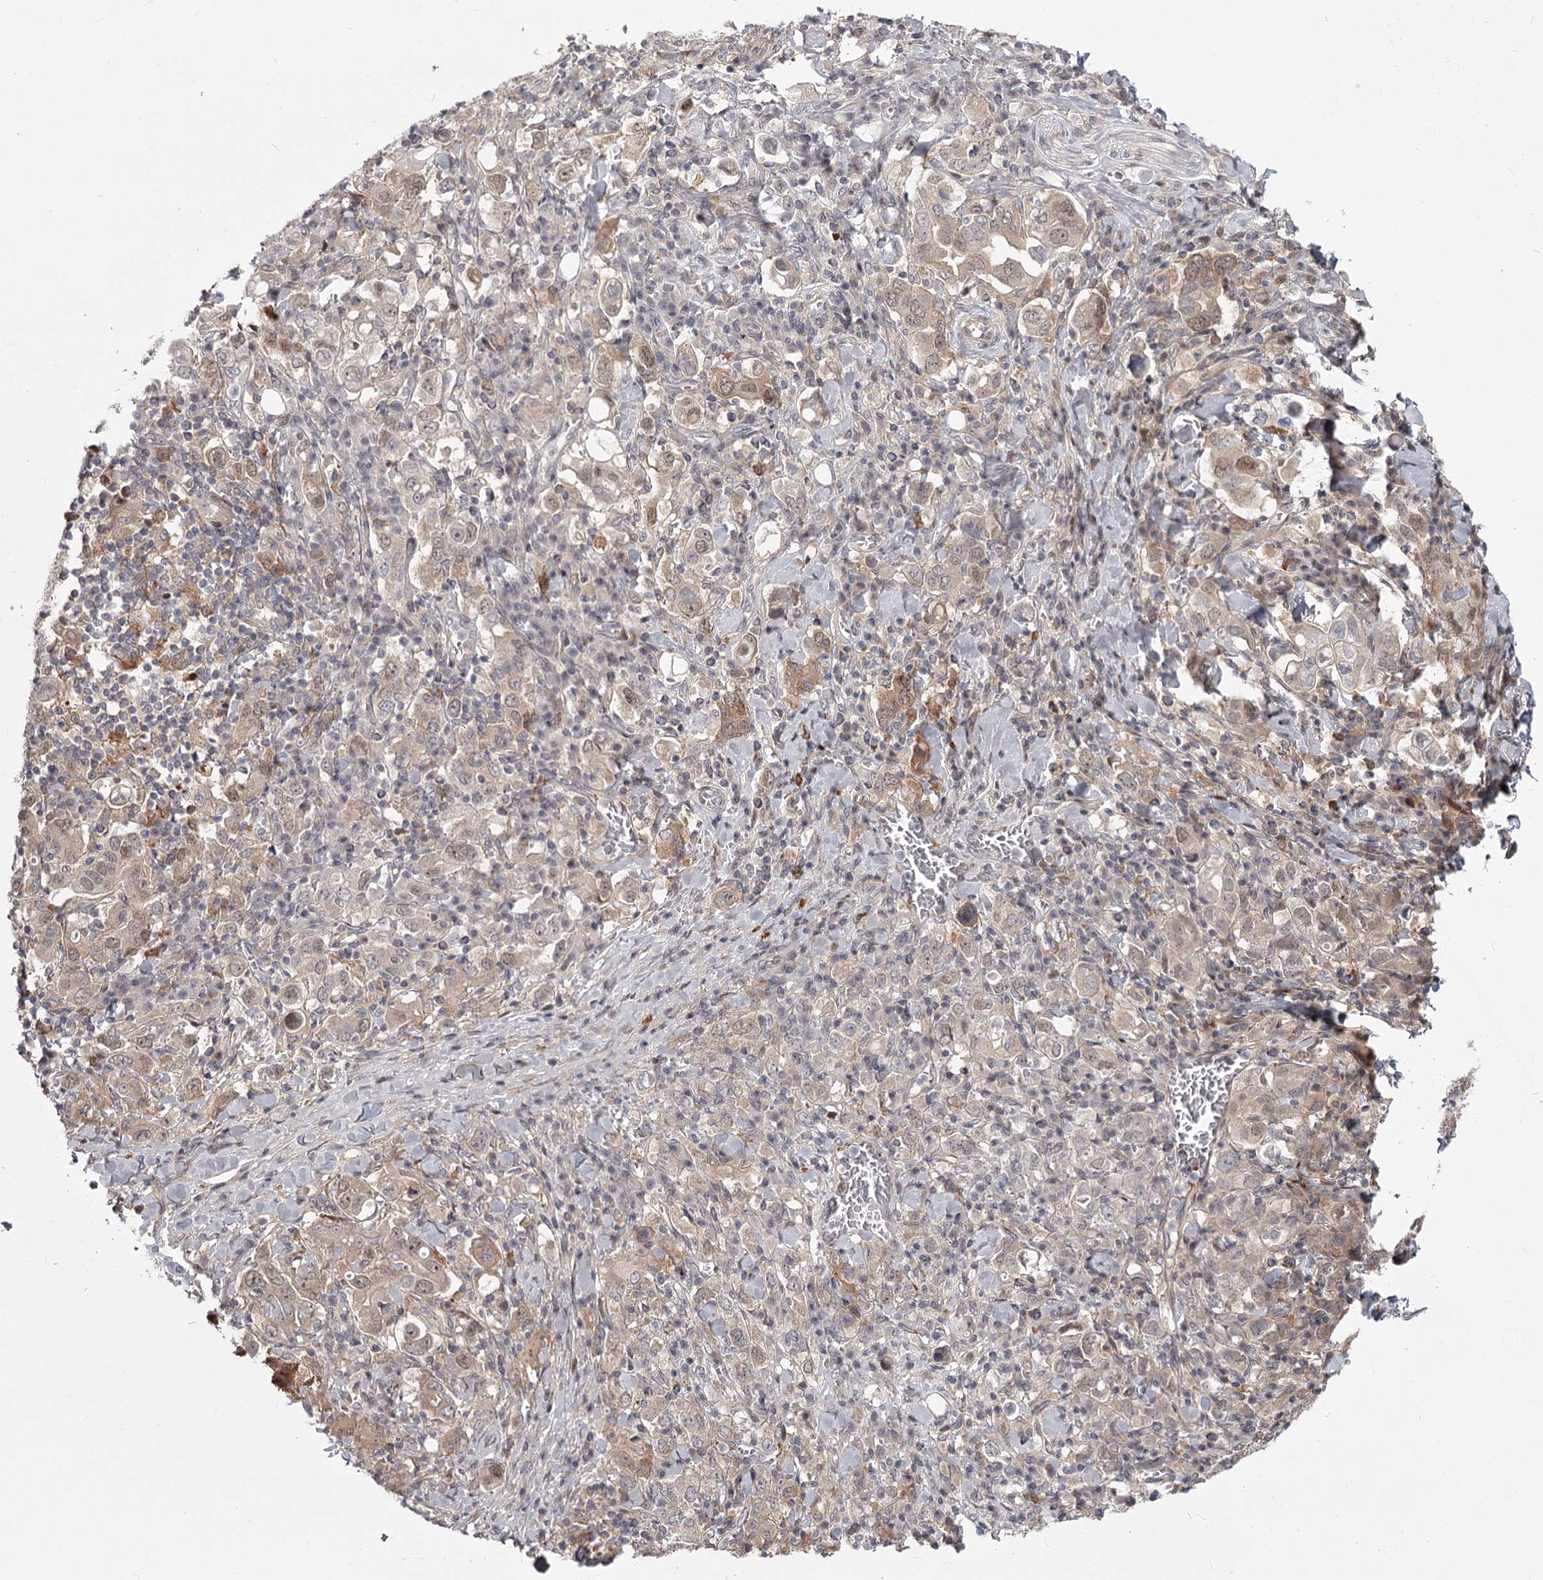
{"staining": {"intensity": "weak", "quantity": "25%-75%", "location": "cytoplasmic/membranous"}, "tissue": "stomach cancer", "cell_type": "Tumor cells", "image_type": "cancer", "snomed": [{"axis": "morphology", "description": "Adenocarcinoma, NOS"}, {"axis": "topography", "description": "Stomach, upper"}], "caption": "Adenocarcinoma (stomach) stained for a protein (brown) displays weak cytoplasmic/membranous positive expression in approximately 25%-75% of tumor cells.", "gene": "CCNG2", "patient": {"sex": "male", "age": 62}}